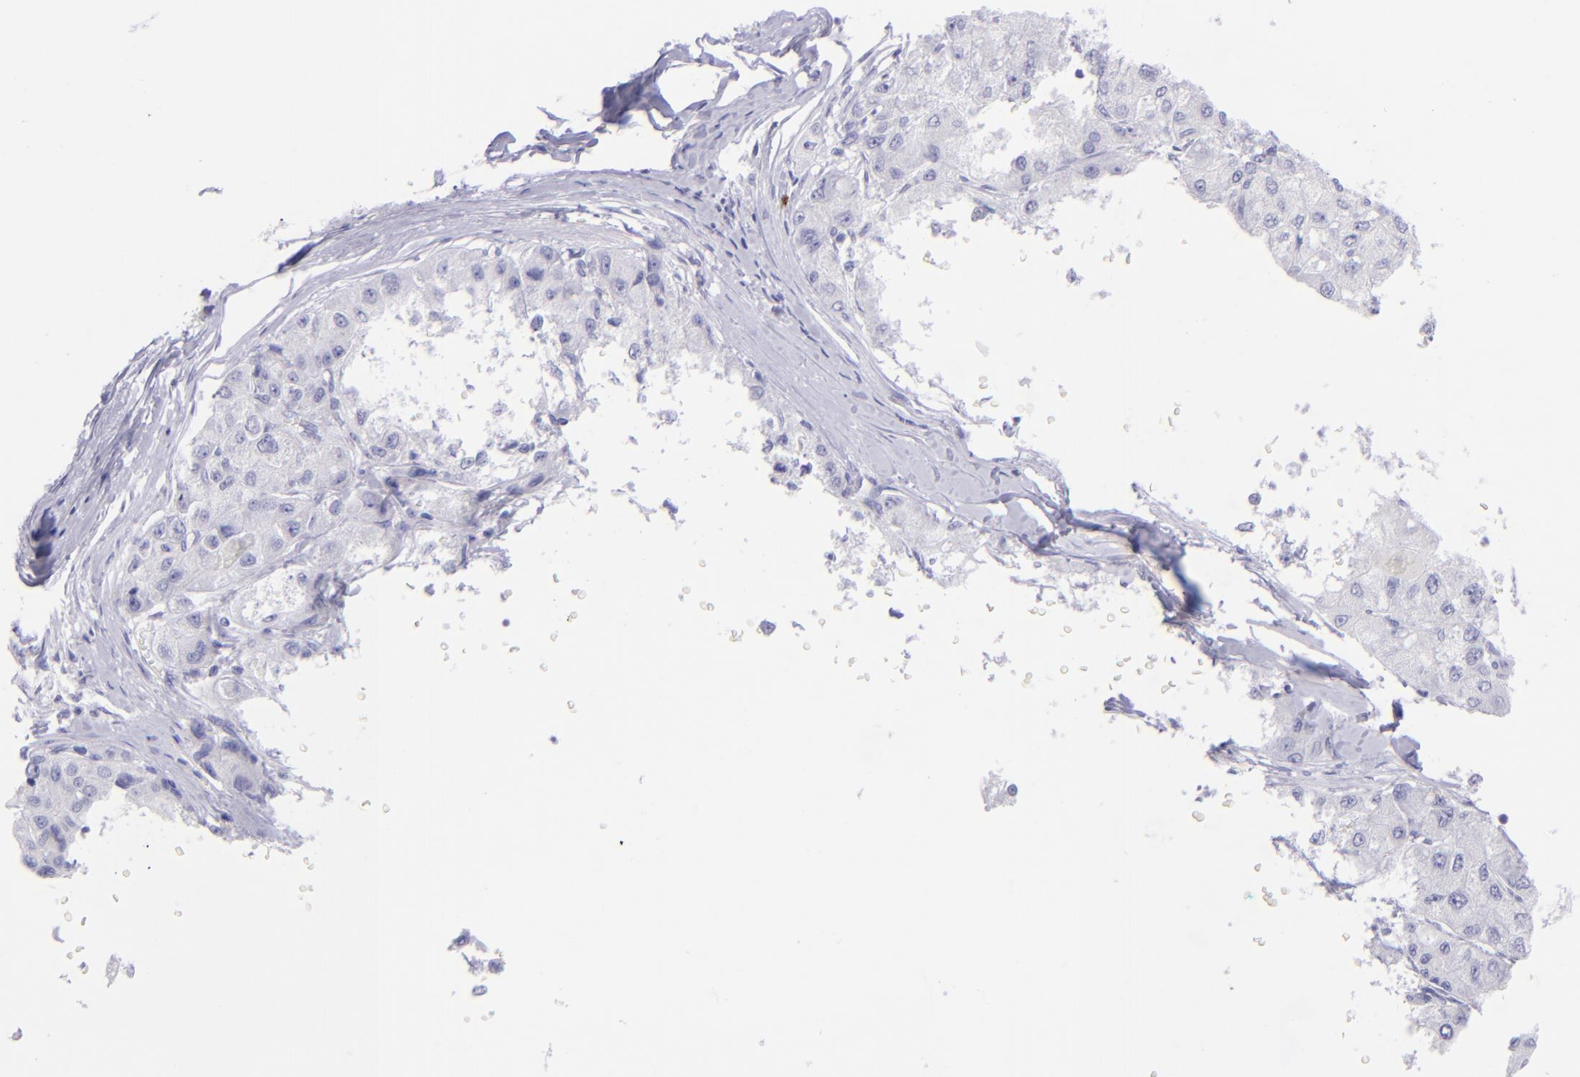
{"staining": {"intensity": "negative", "quantity": "none", "location": "none"}, "tissue": "liver cancer", "cell_type": "Tumor cells", "image_type": "cancer", "snomed": [{"axis": "morphology", "description": "Carcinoma, Hepatocellular, NOS"}, {"axis": "topography", "description": "Liver"}], "caption": "The image reveals no staining of tumor cells in liver cancer.", "gene": "CNP", "patient": {"sex": "male", "age": 80}}